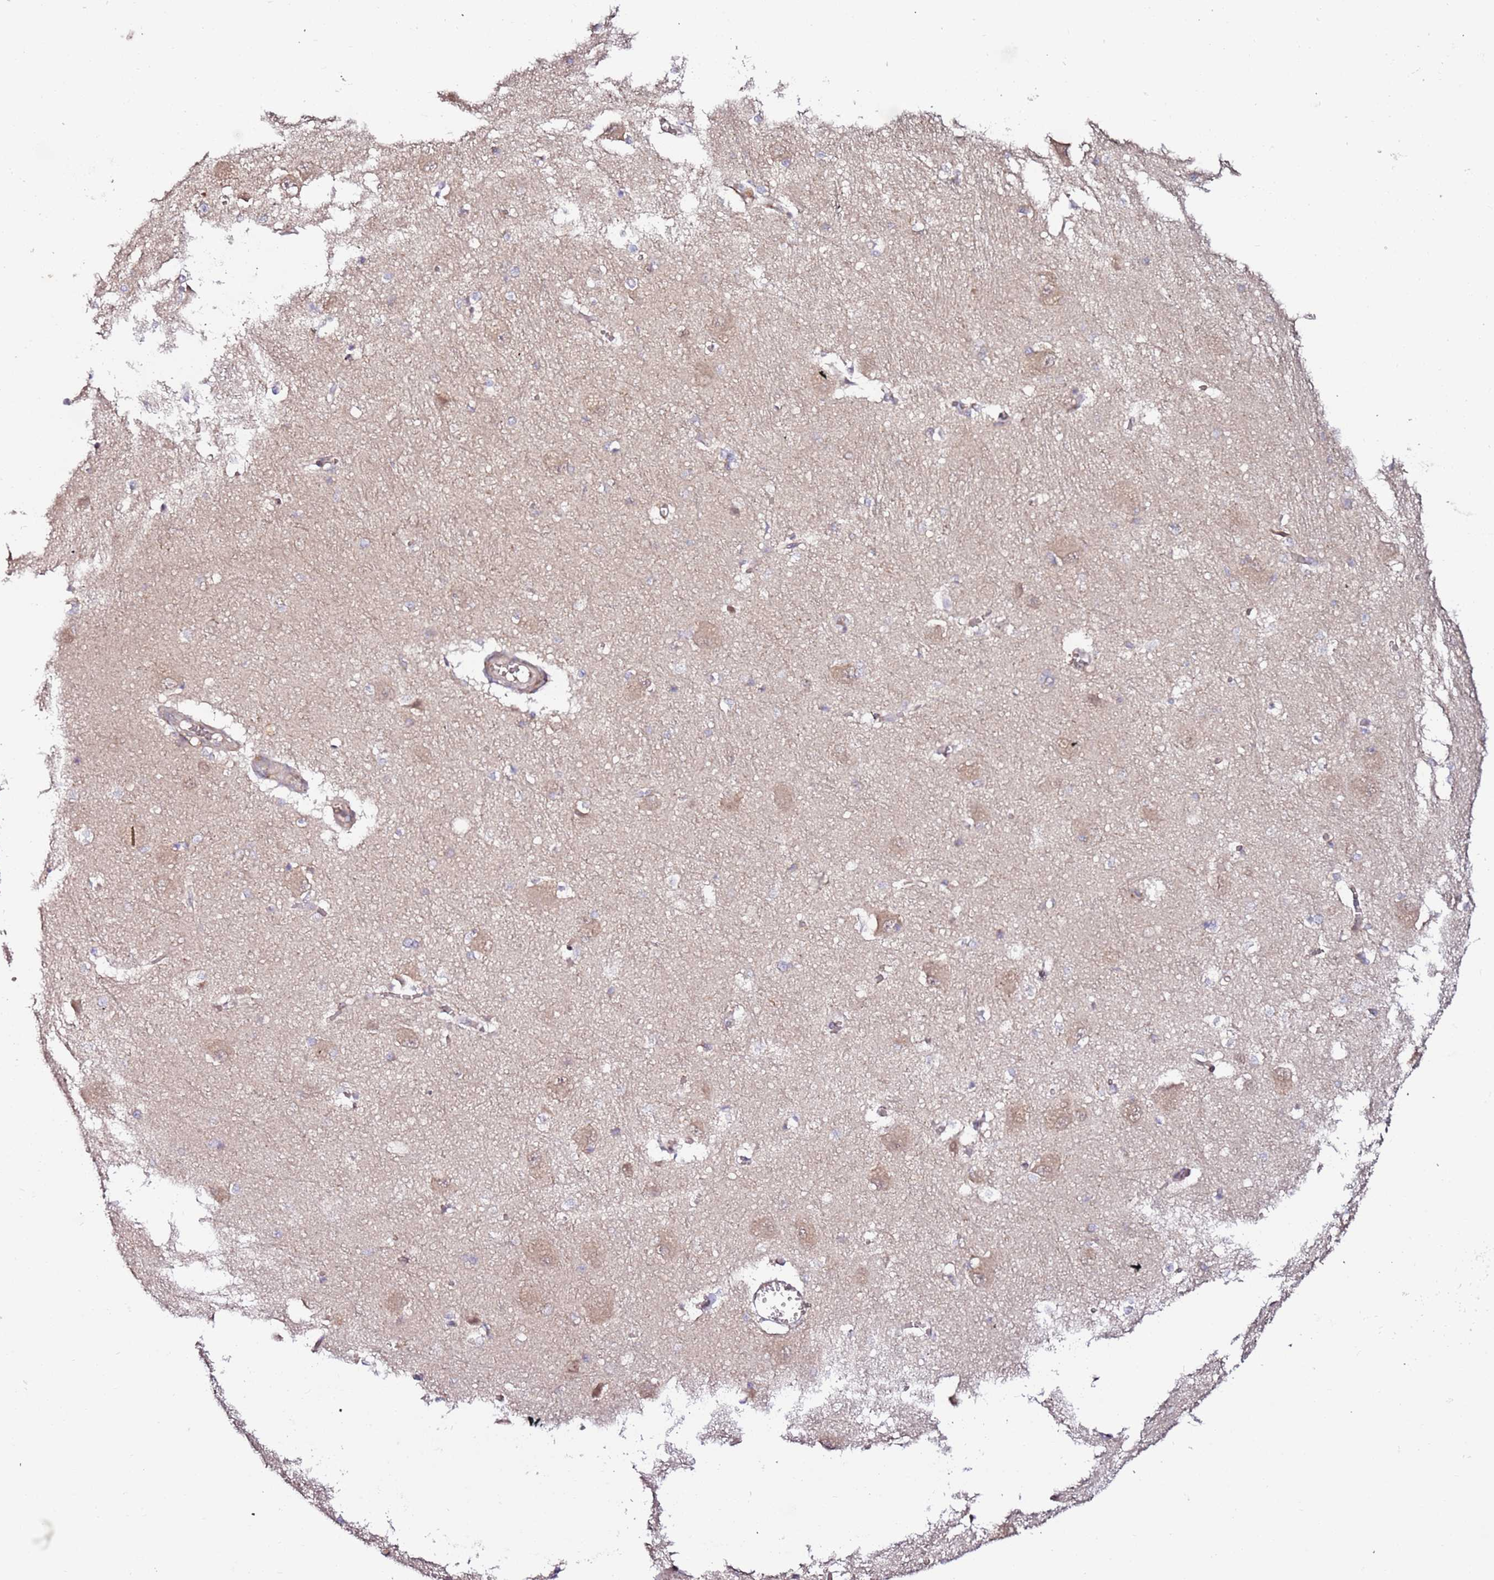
{"staining": {"intensity": "weak", "quantity": "25%-75%", "location": "cytoplasmic/membranous"}, "tissue": "caudate", "cell_type": "Glial cells", "image_type": "normal", "snomed": [{"axis": "morphology", "description": "Normal tissue, NOS"}, {"axis": "topography", "description": "Lateral ventricle wall"}], "caption": "IHC of unremarkable human caudate displays low levels of weak cytoplasmic/membranous expression in approximately 25%-75% of glial cells.", "gene": "HSD17B7", "patient": {"sex": "male", "age": 37}}